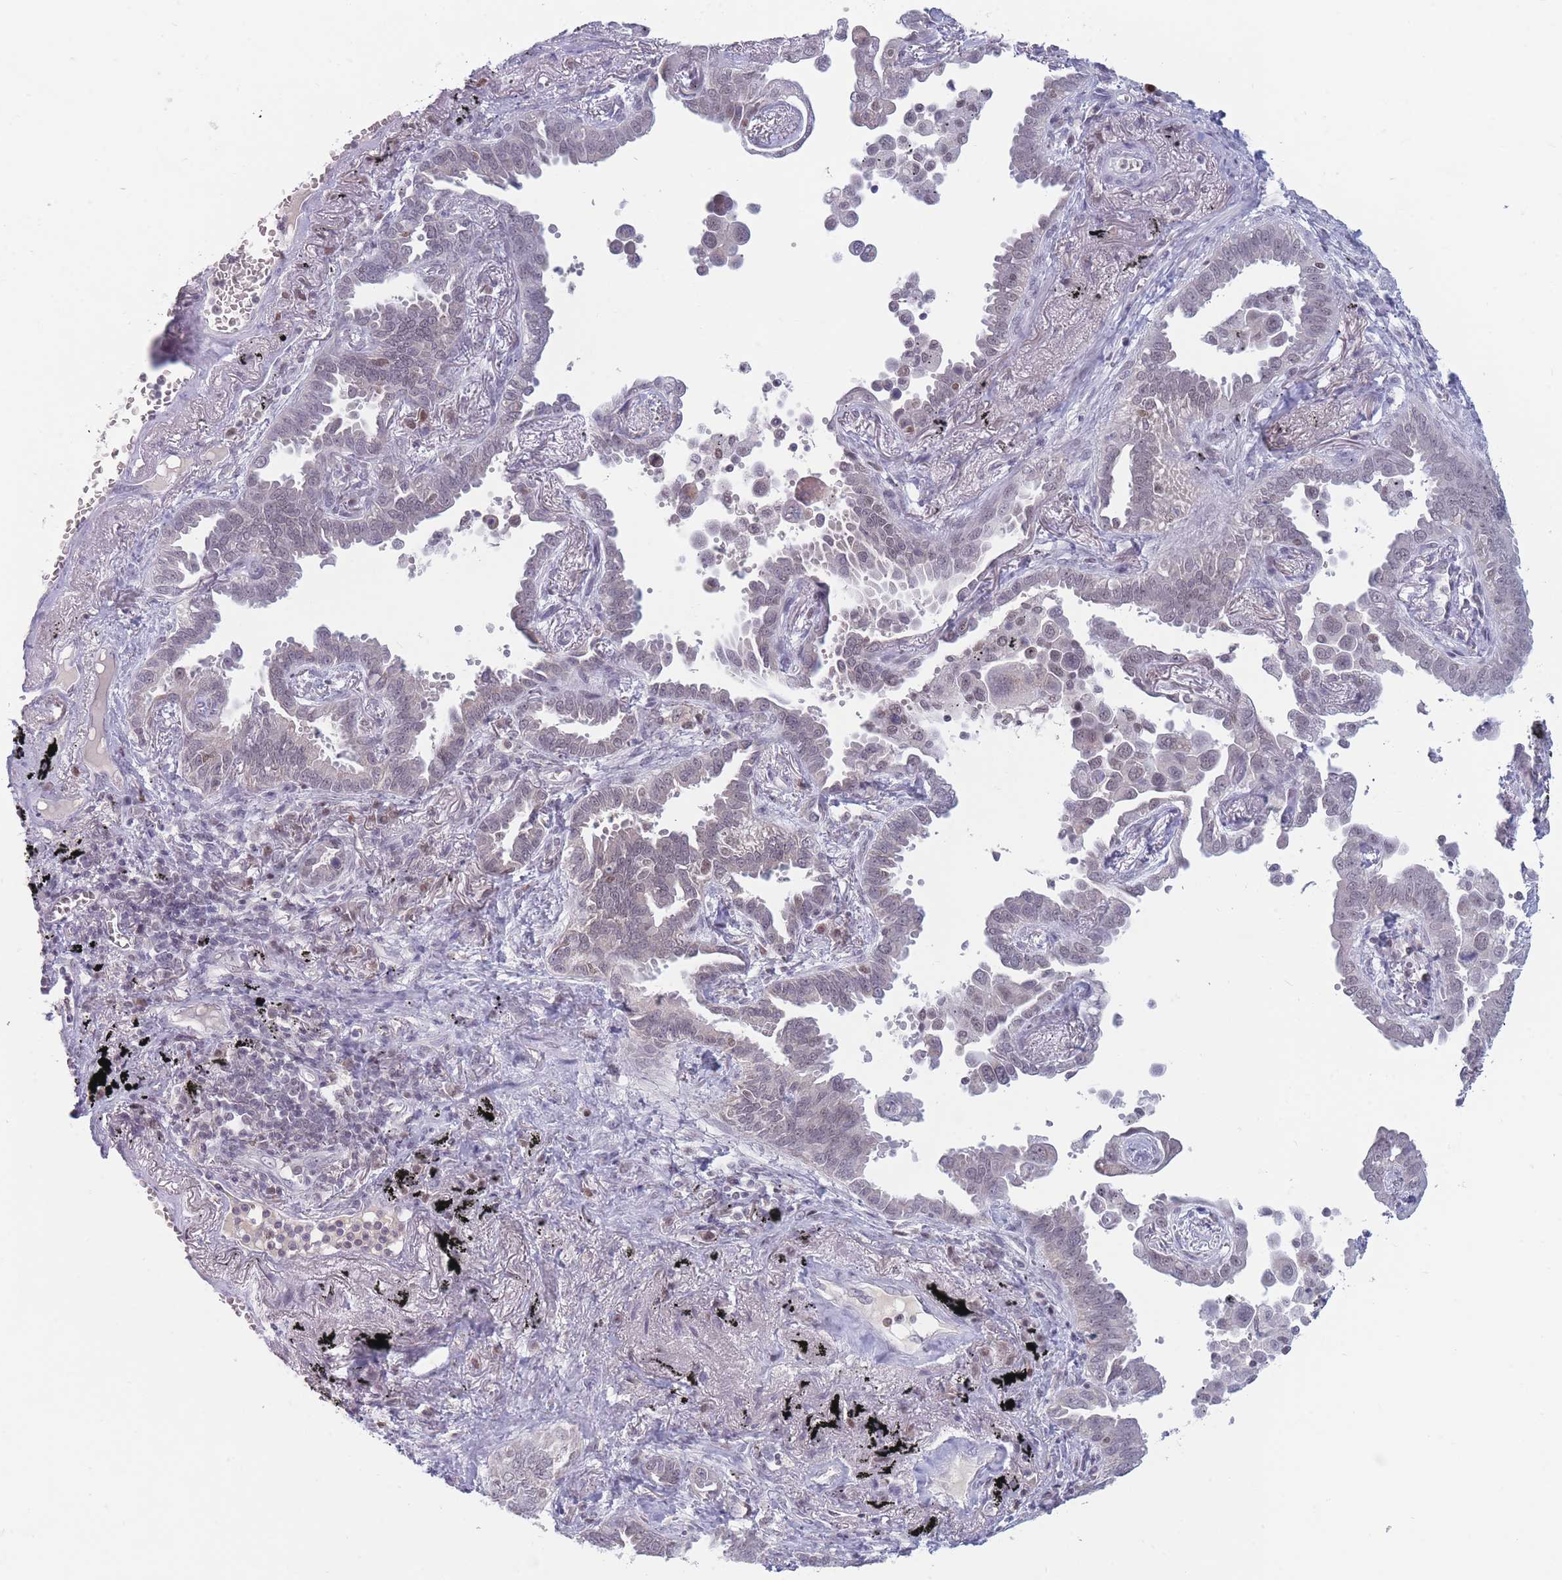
{"staining": {"intensity": "weak", "quantity": "<25%", "location": "nuclear"}, "tissue": "lung cancer", "cell_type": "Tumor cells", "image_type": "cancer", "snomed": [{"axis": "morphology", "description": "Adenocarcinoma, NOS"}, {"axis": "topography", "description": "Lung"}], "caption": "An immunohistochemistry image of lung cancer (adenocarcinoma) is shown. There is no staining in tumor cells of lung cancer (adenocarcinoma). (DAB IHC with hematoxylin counter stain).", "gene": "ARID3B", "patient": {"sex": "male", "age": 67}}